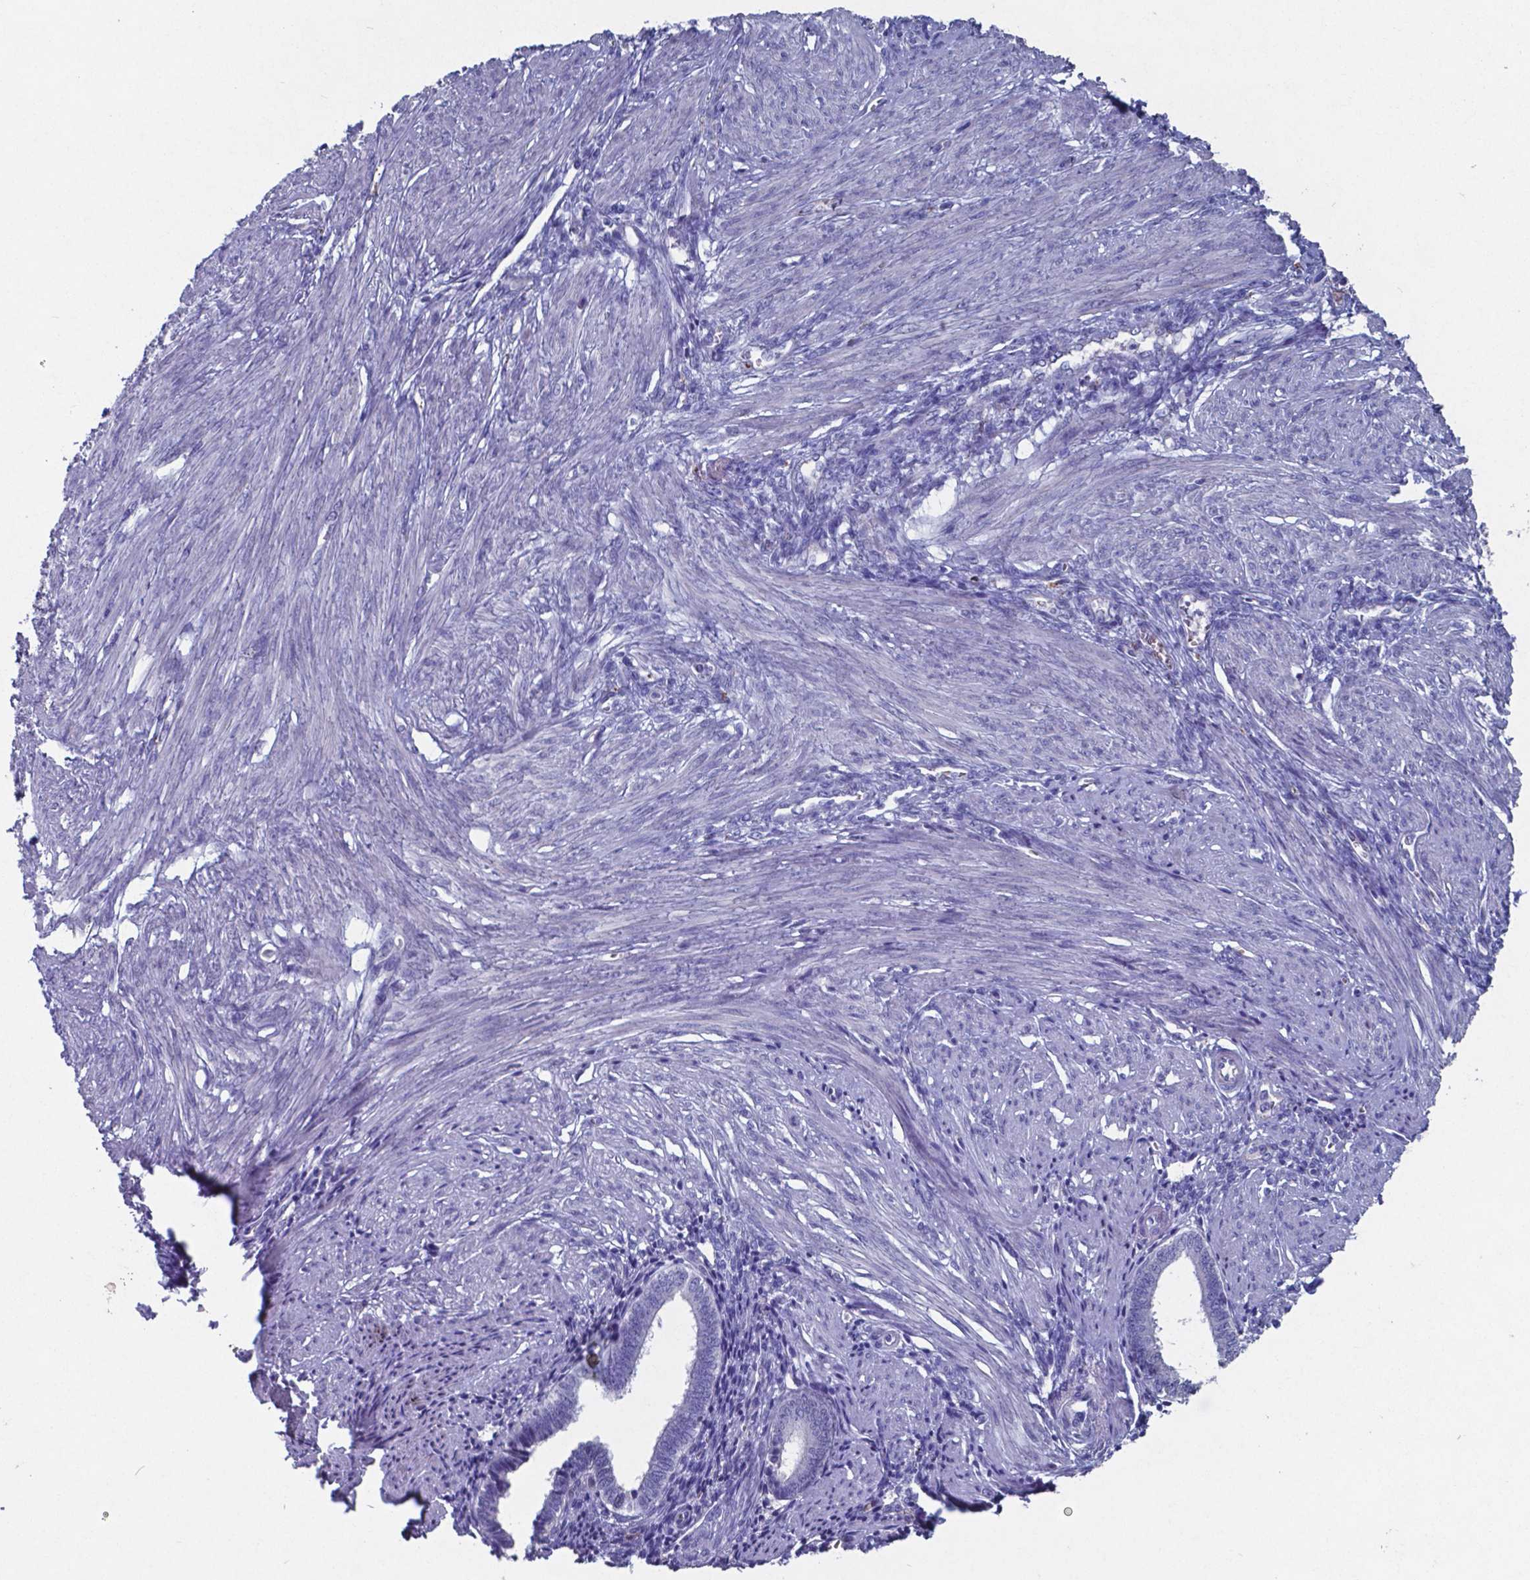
{"staining": {"intensity": "negative", "quantity": "none", "location": "none"}, "tissue": "endometrium", "cell_type": "Cells in endometrial stroma", "image_type": "normal", "snomed": [{"axis": "morphology", "description": "Normal tissue, NOS"}, {"axis": "topography", "description": "Endometrium"}], "caption": "Endometrium stained for a protein using immunohistochemistry displays no expression cells in endometrial stroma.", "gene": "TTR", "patient": {"sex": "female", "age": 42}}